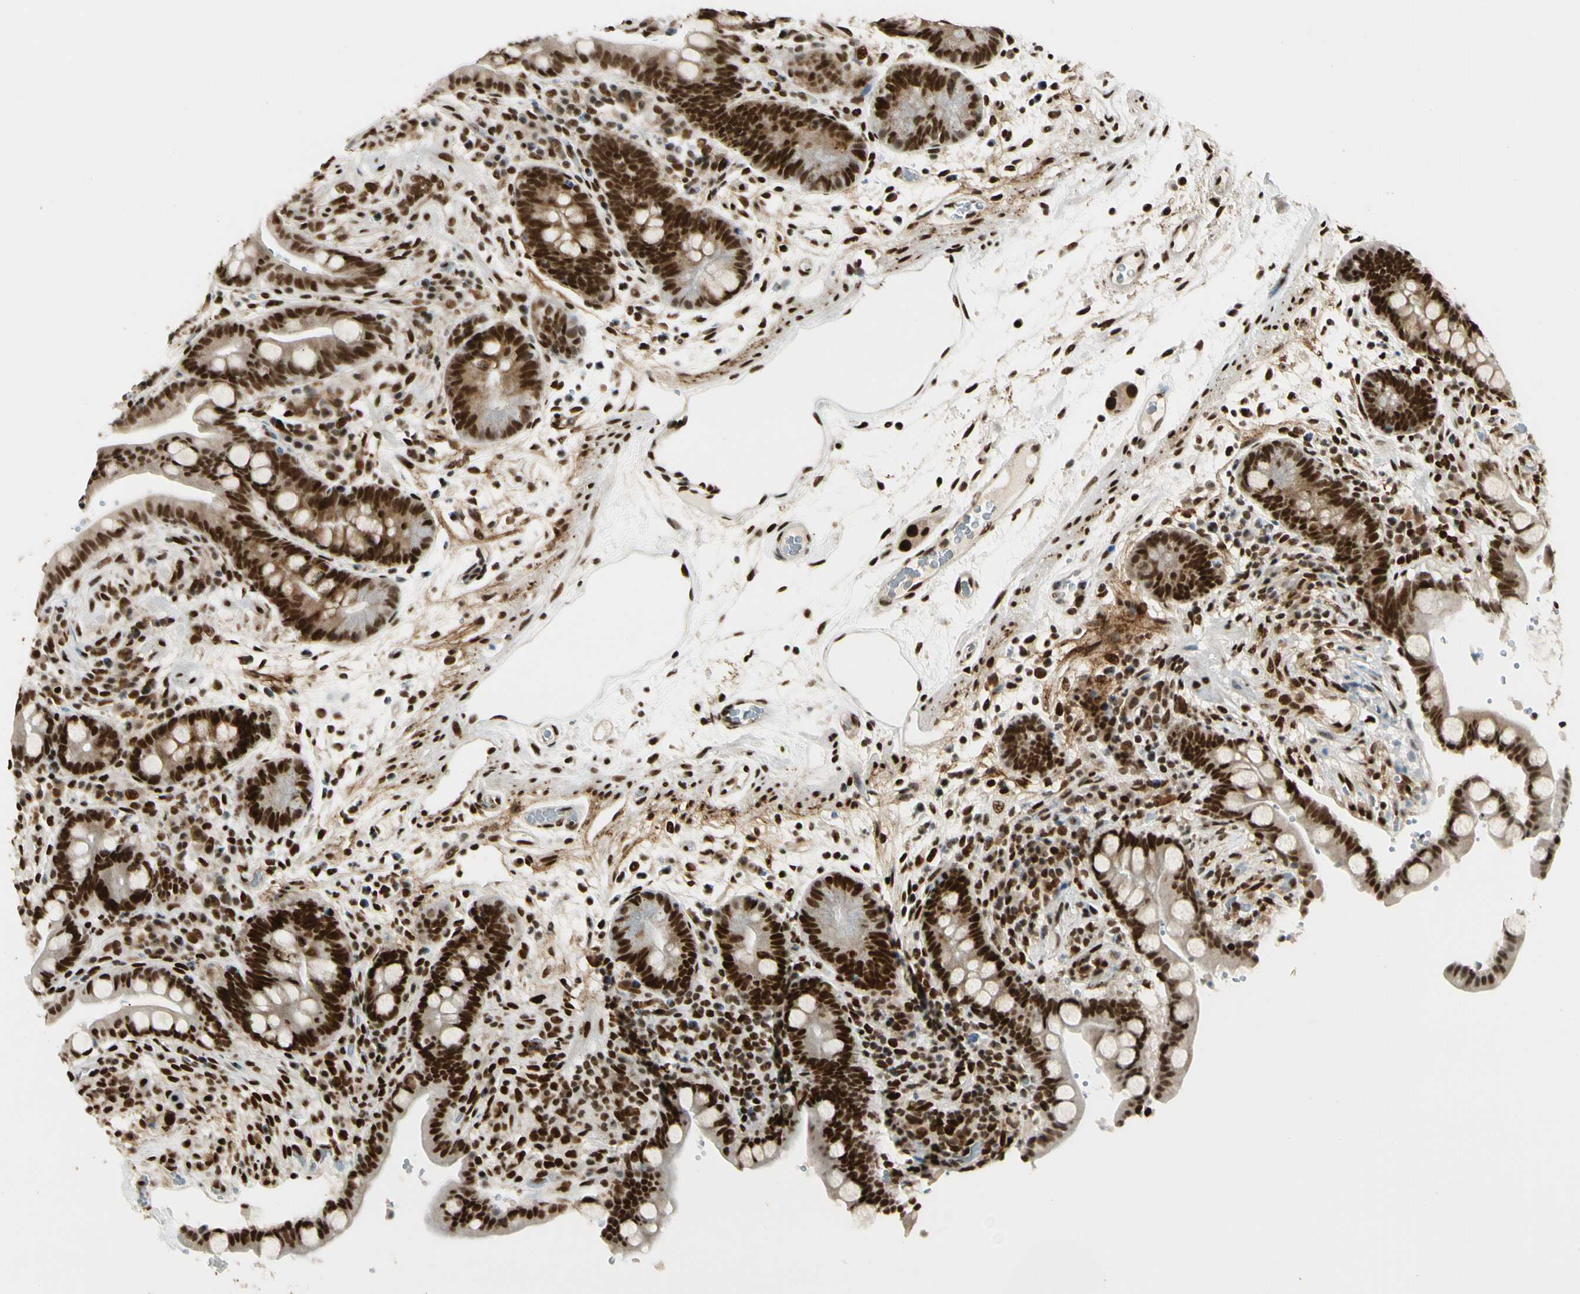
{"staining": {"intensity": "strong", "quantity": ">75%", "location": "nuclear"}, "tissue": "colon", "cell_type": "Endothelial cells", "image_type": "normal", "snomed": [{"axis": "morphology", "description": "Normal tissue, NOS"}, {"axis": "topography", "description": "Colon"}], "caption": "Protein staining demonstrates strong nuclear expression in about >75% of endothelial cells in unremarkable colon. (DAB (3,3'-diaminobenzidine) = brown stain, brightfield microscopy at high magnification).", "gene": "FUS", "patient": {"sex": "male", "age": 73}}